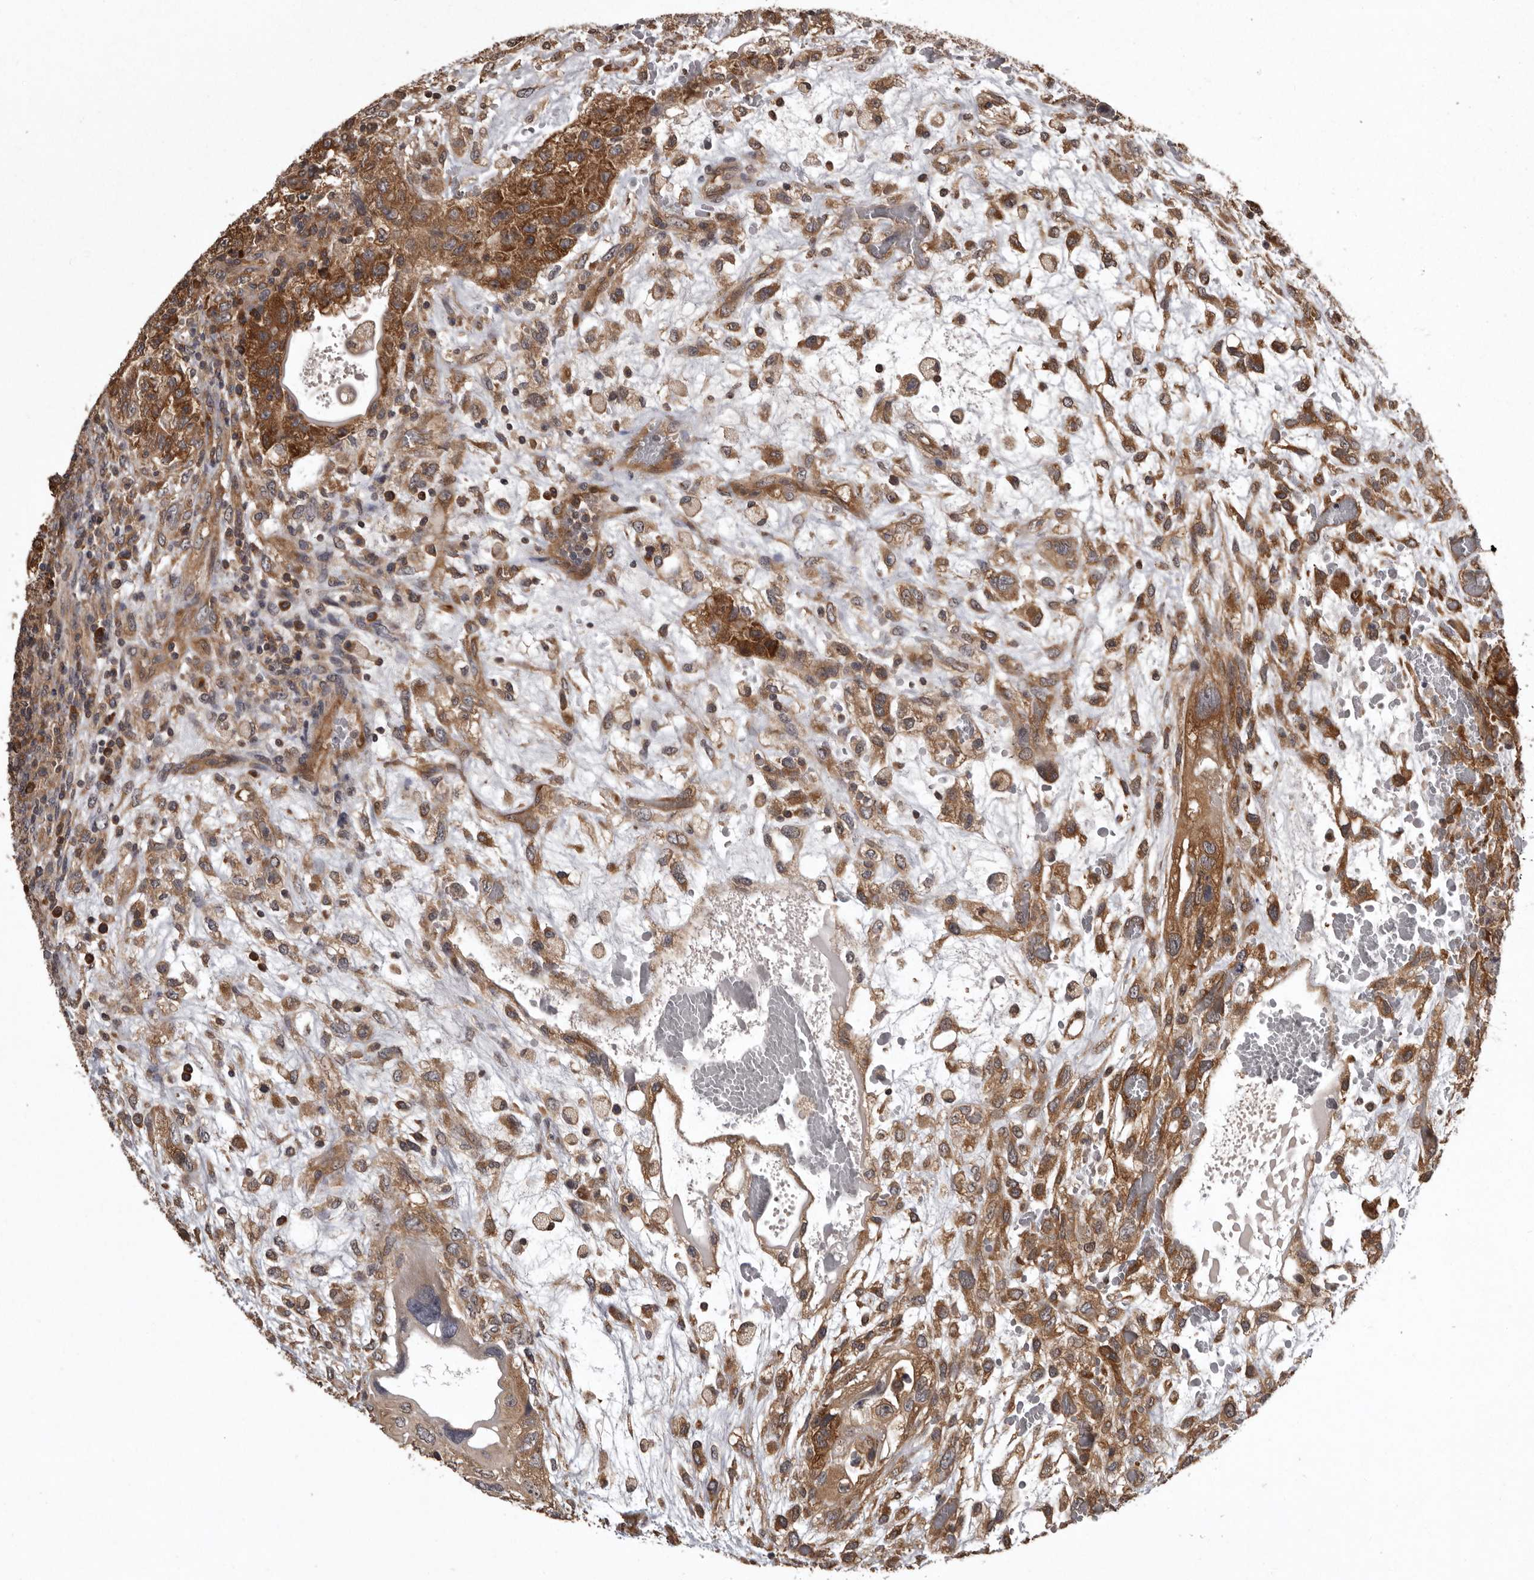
{"staining": {"intensity": "strong", "quantity": ">75%", "location": "cytoplasmic/membranous"}, "tissue": "testis cancer", "cell_type": "Tumor cells", "image_type": "cancer", "snomed": [{"axis": "morphology", "description": "Carcinoma, Embryonal, NOS"}, {"axis": "topography", "description": "Testis"}], "caption": "This is an image of immunohistochemistry staining of testis embryonal carcinoma, which shows strong expression in the cytoplasmic/membranous of tumor cells.", "gene": "DARS1", "patient": {"sex": "male", "age": 36}}